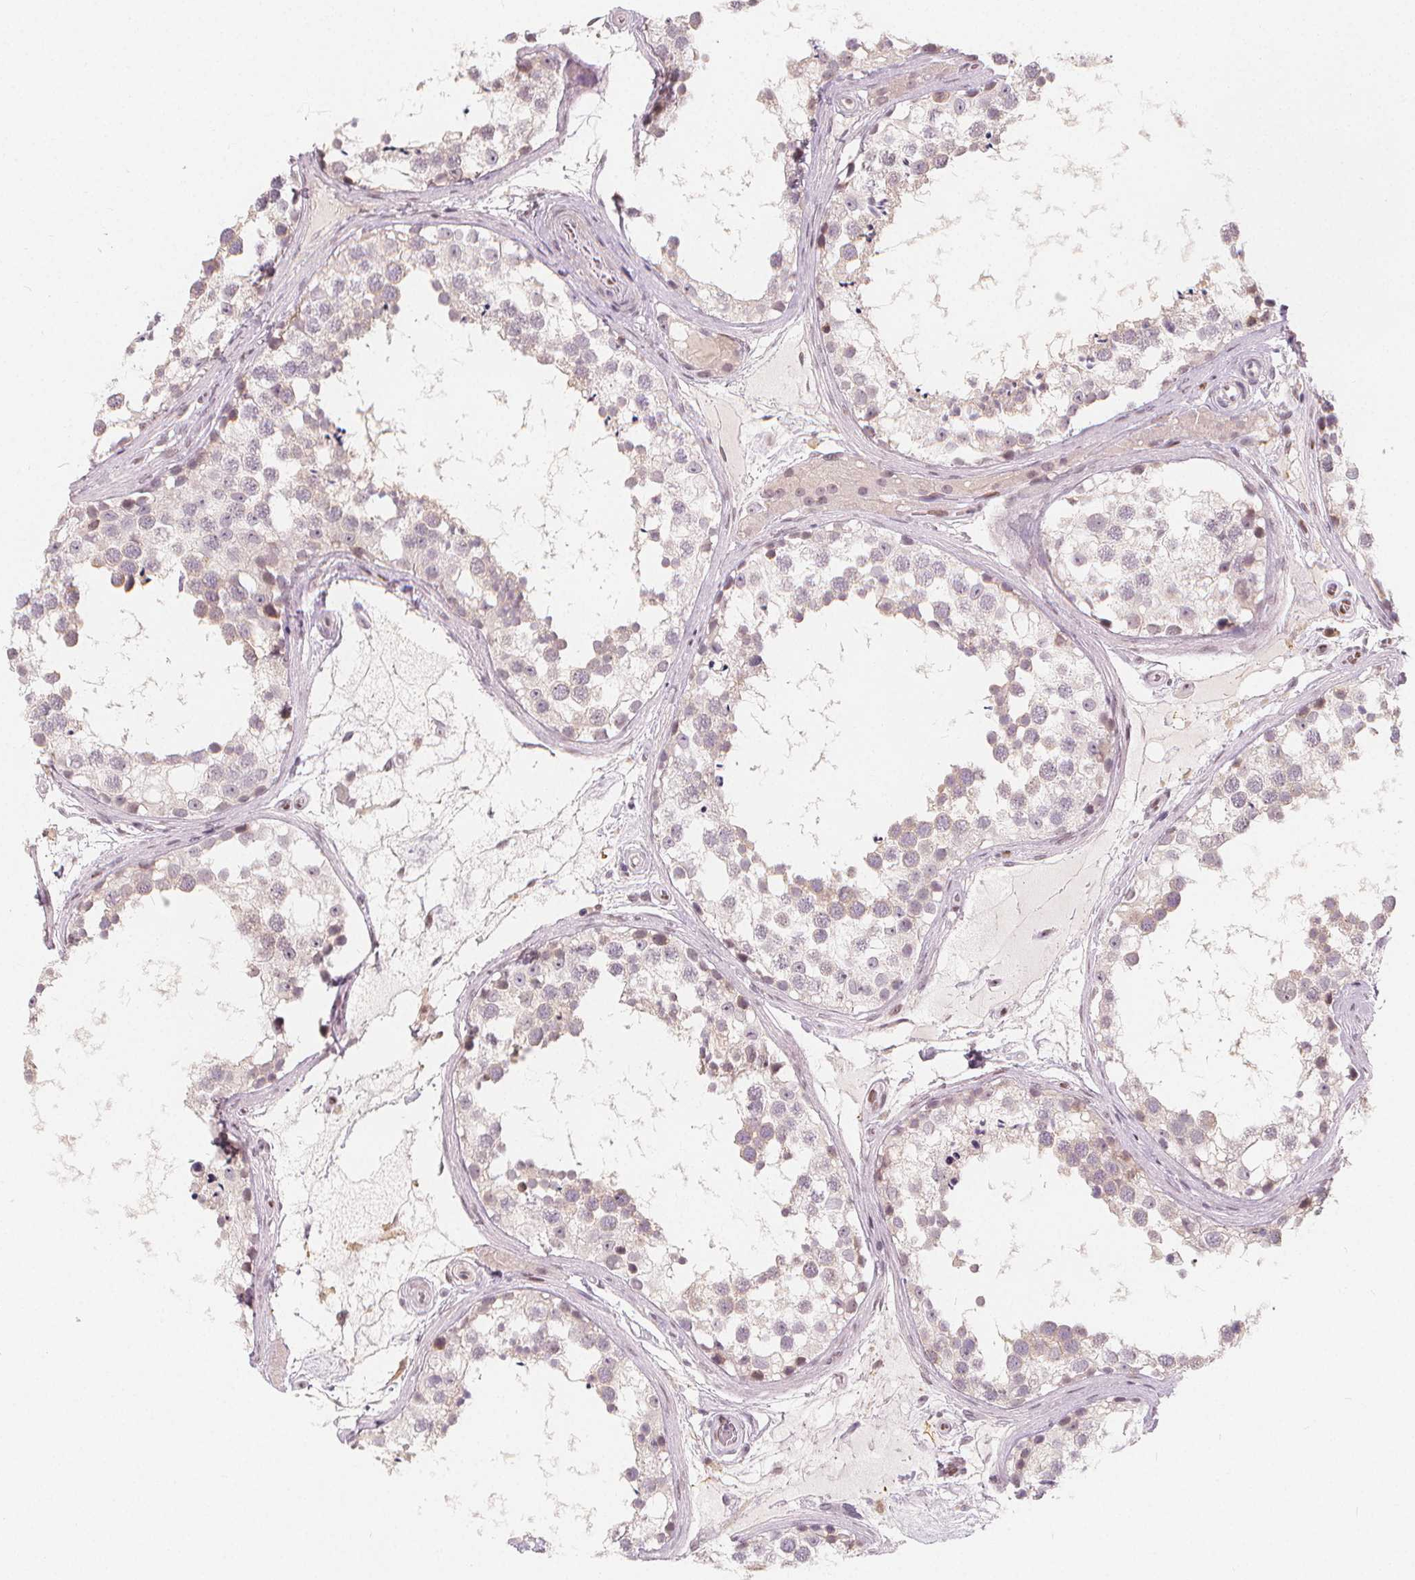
{"staining": {"intensity": "weak", "quantity": "25%-75%", "location": "cytoplasmic/membranous"}, "tissue": "testis", "cell_type": "Cells in seminiferous ducts", "image_type": "normal", "snomed": [{"axis": "morphology", "description": "Normal tissue, NOS"}, {"axis": "morphology", "description": "Seminoma, NOS"}, {"axis": "topography", "description": "Testis"}], "caption": "A micrograph showing weak cytoplasmic/membranous positivity in about 25%-75% of cells in seminiferous ducts in unremarkable testis, as visualized by brown immunohistochemical staining.", "gene": "DRC3", "patient": {"sex": "male", "age": 65}}